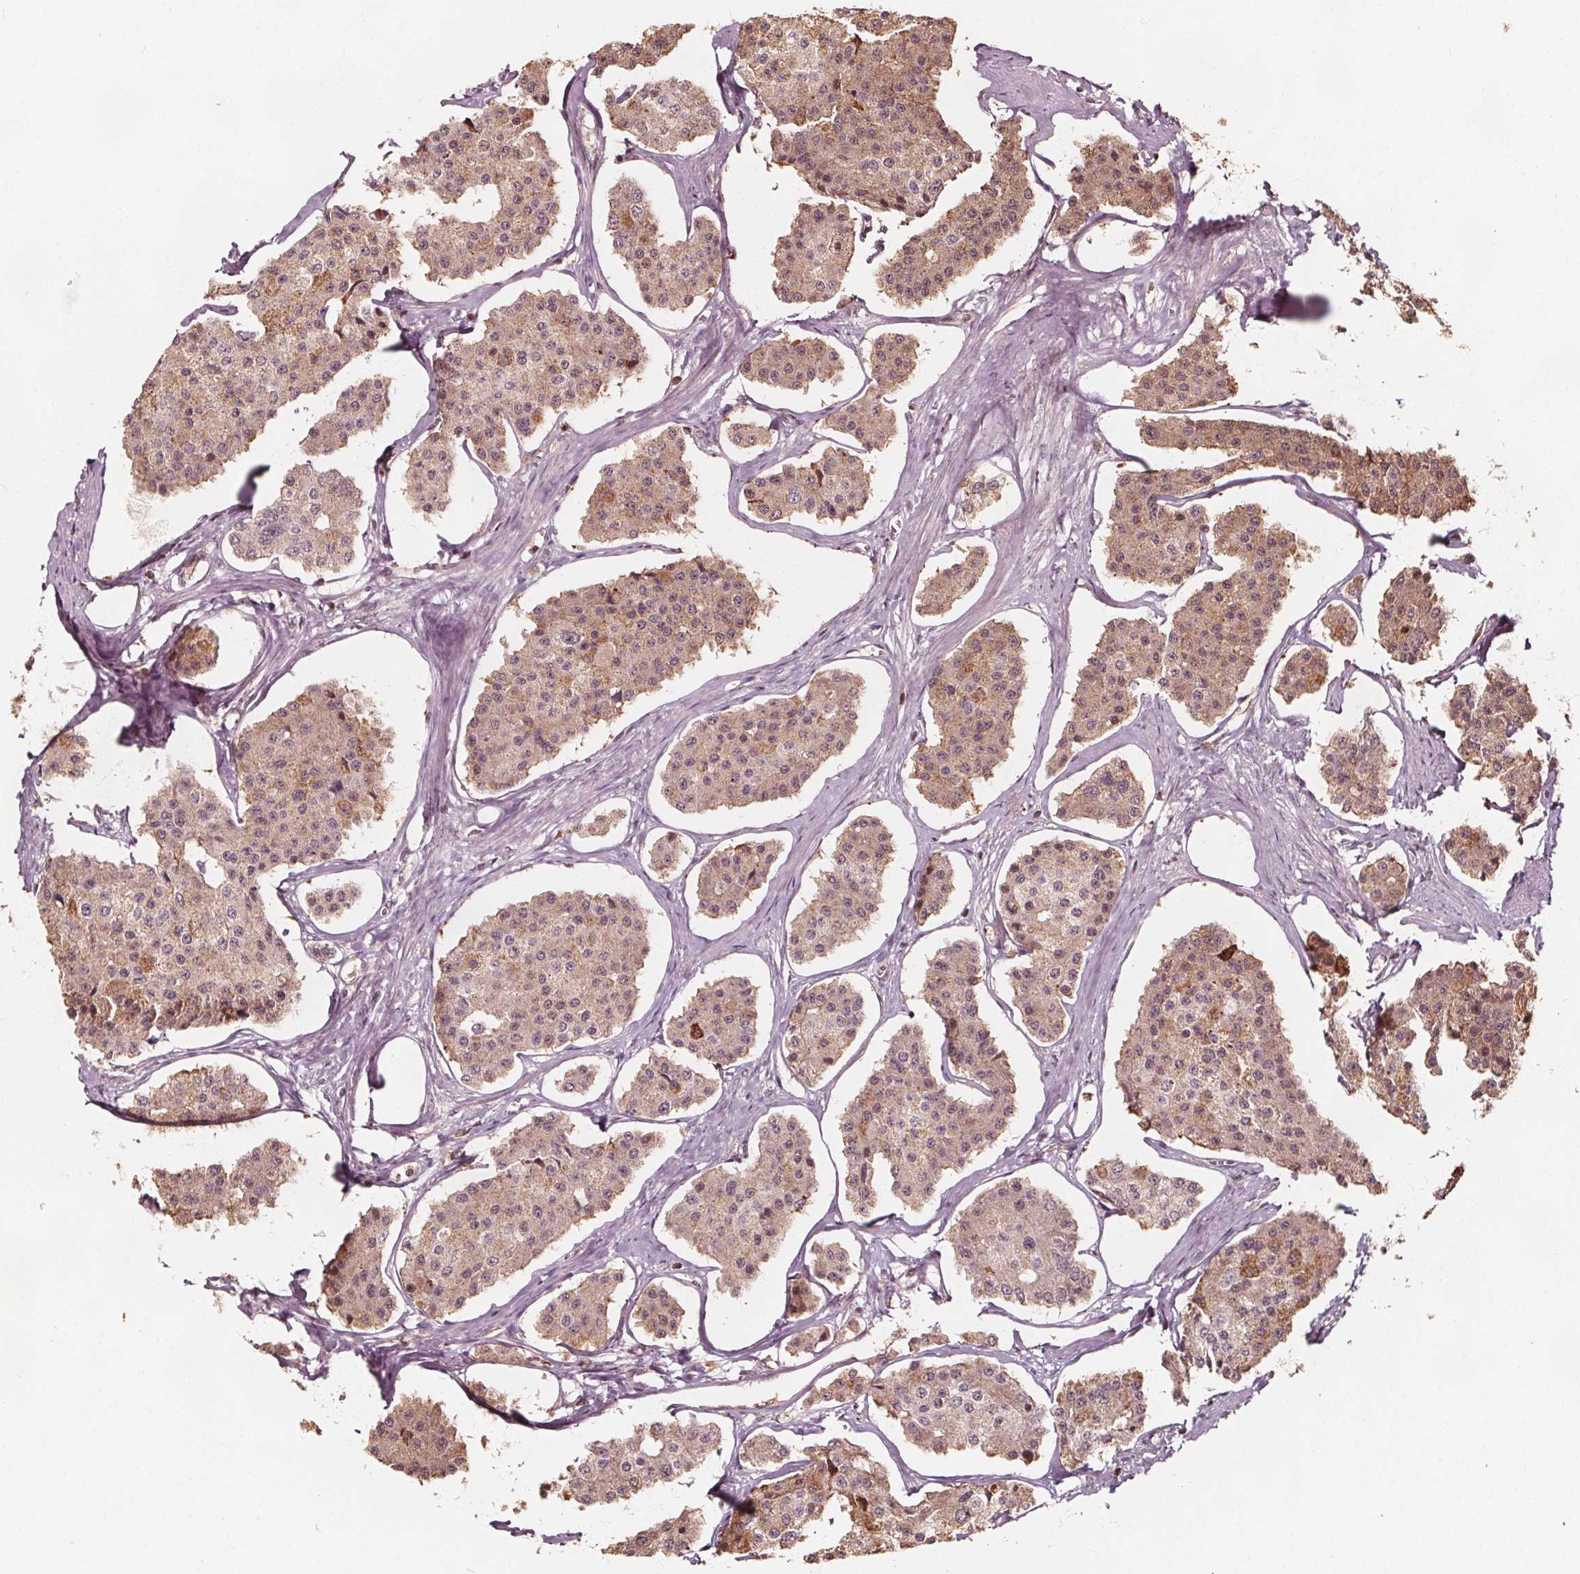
{"staining": {"intensity": "moderate", "quantity": ">75%", "location": "cytoplasmic/membranous"}, "tissue": "carcinoid", "cell_type": "Tumor cells", "image_type": "cancer", "snomed": [{"axis": "morphology", "description": "Carcinoid, malignant, NOS"}, {"axis": "topography", "description": "Small intestine"}], "caption": "Immunohistochemistry (IHC) photomicrograph of human malignant carcinoid stained for a protein (brown), which reveals medium levels of moderate cytoplasmic/membranous positivity in about >75% of tumor cells.", "gene": "AIP", "patient": {"sex": "female", "age": 65}}